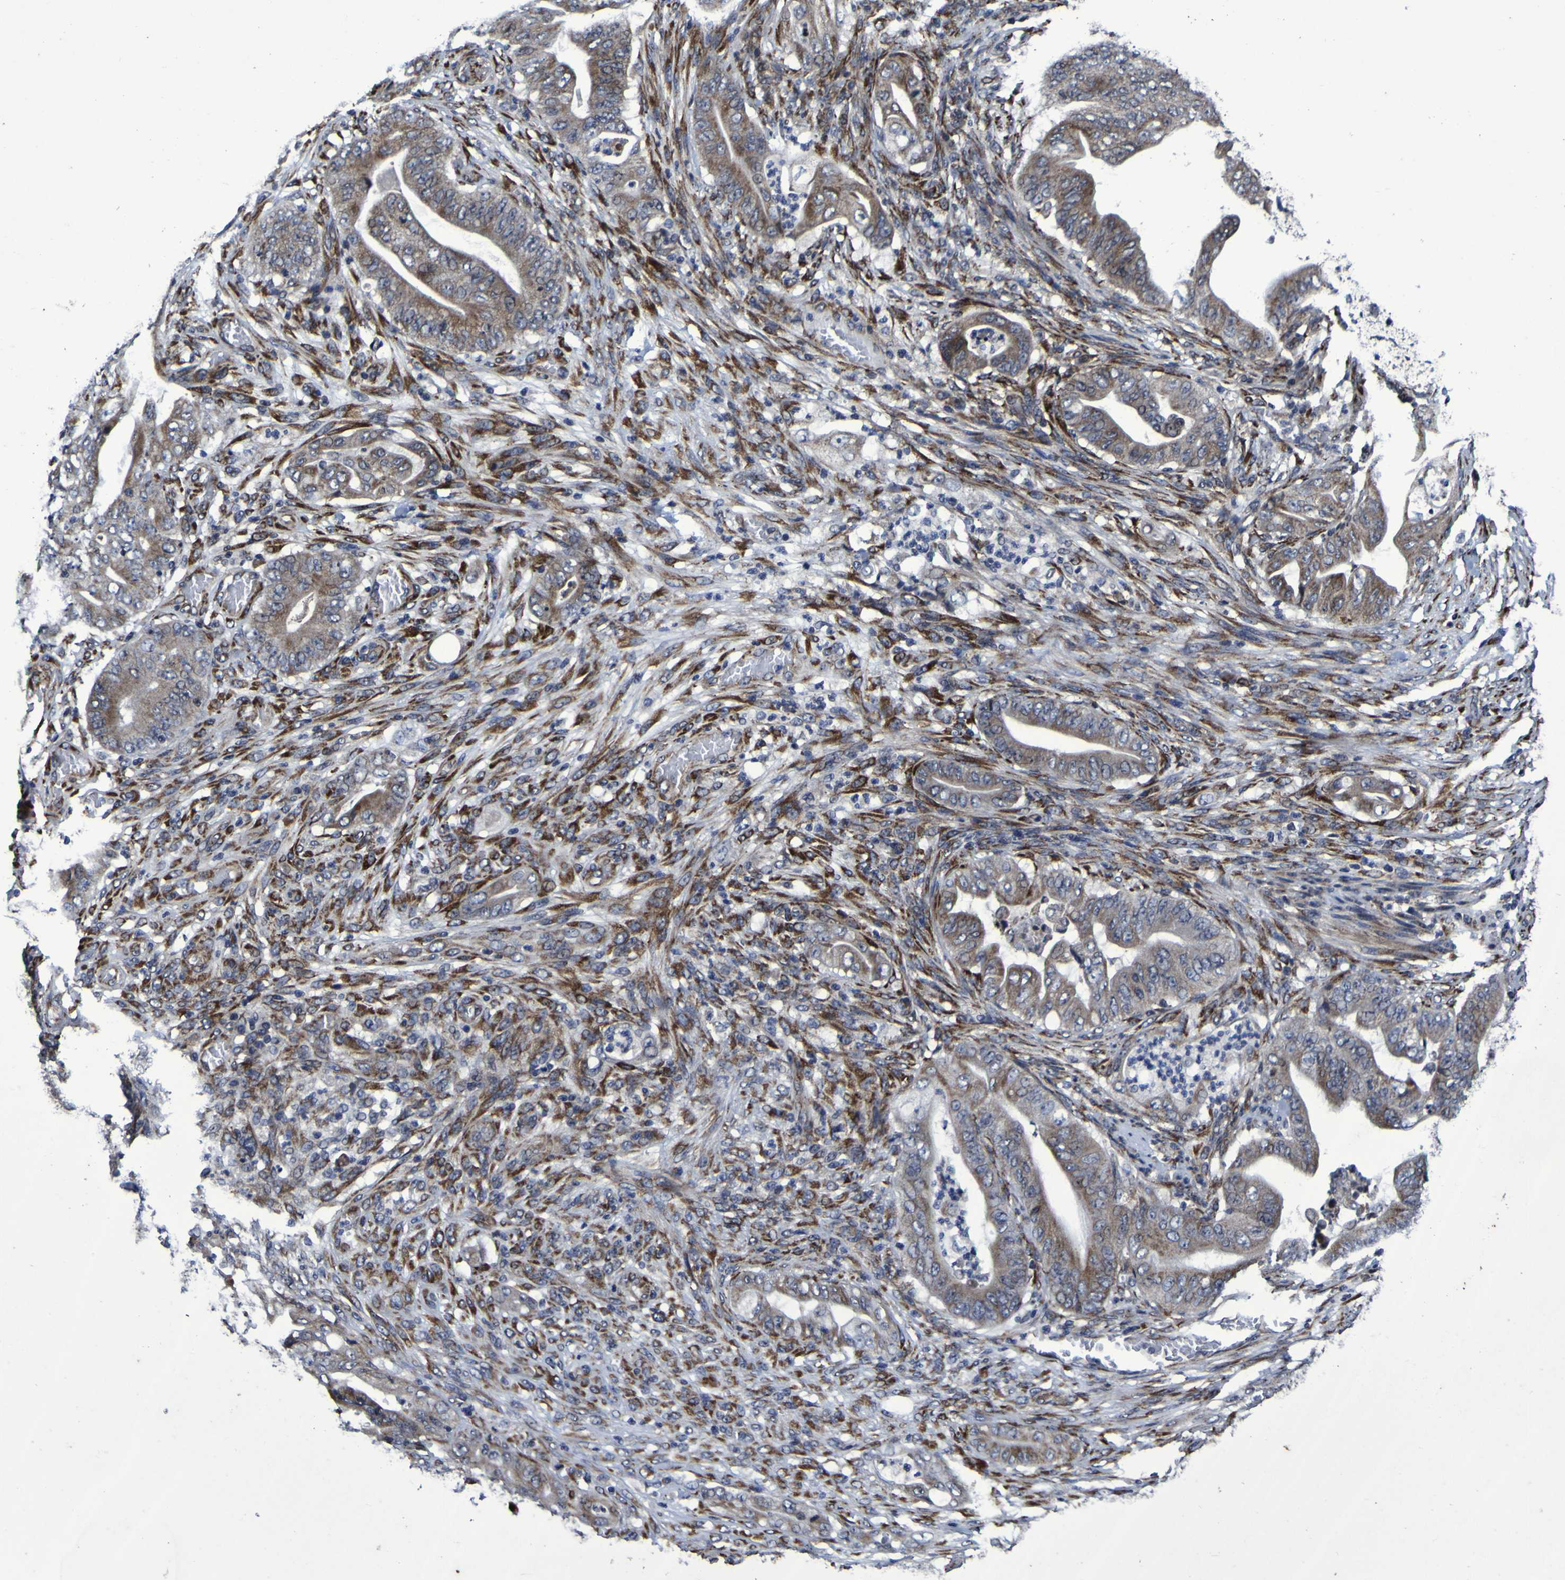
{"staining": {"intensity": "moderate", "quantity": ">75%", "location": "cytoplasmic/membranous"}, "tissue": "stomach cancer", "cell_type": "Tumor cells", "image_type": "cancer", "snomed": [{"axis": "morphology", "description": "Adenocarcinoma, NOS"}, {"axis": "topography", "description": "Stomach"}], "caption": "Human stomach adenocarcinoma stained with a brown dye shows moderate cytoplasmic/membranous positive positivity in about >75% of tumor cells.", "gene": "P3H1", "patient": {"sex": "female", "age": 73}}